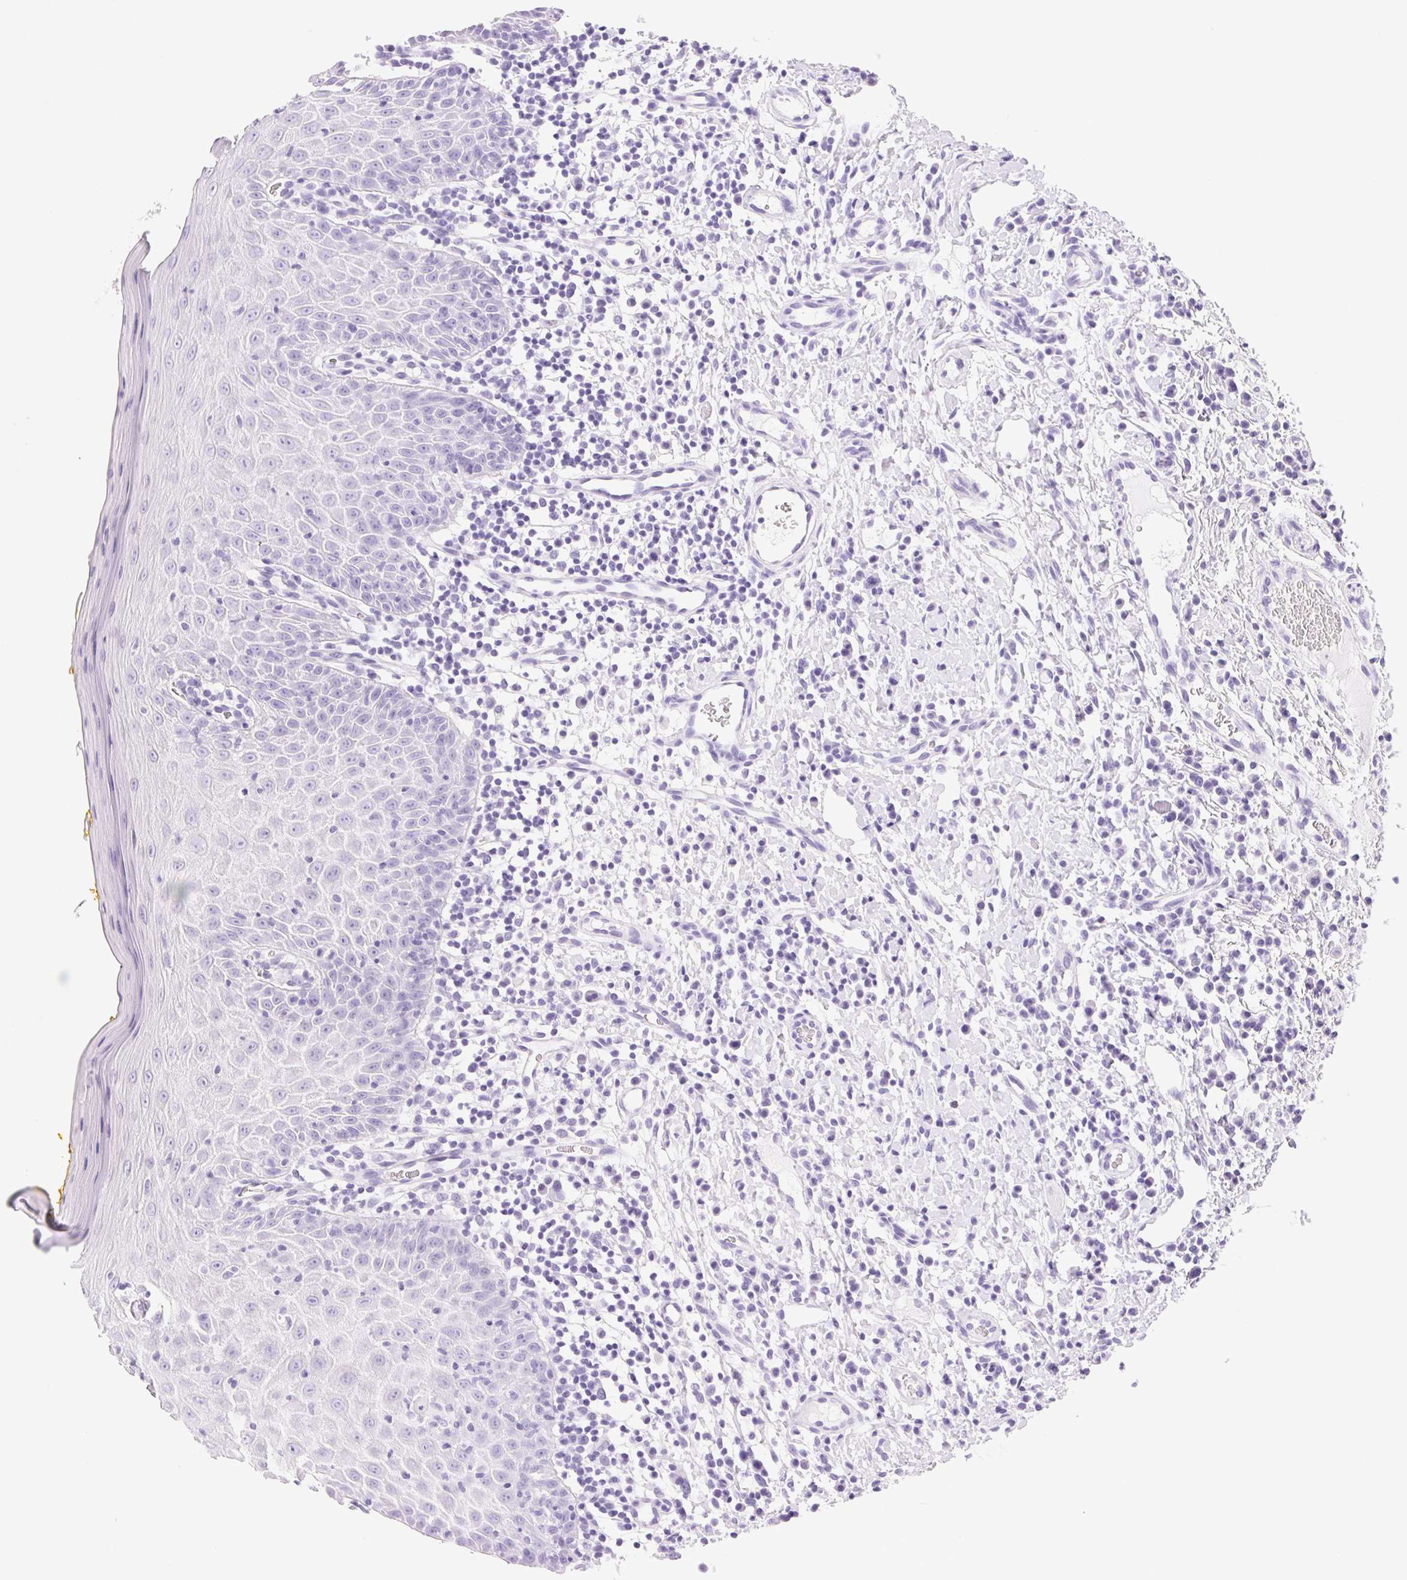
{"staining": {"intensity": "negative", "quantity": "none", "location": "none"}, "tissue": "oral mucosa", "cell_type": "Squamous epithelial cells", "image_type": "normal", "snomed": [{"axis": "morphology", "description": "Normal tissue, NOS"}, {"axis": "topography", "description": "Oral tissue"}, {"axis": "topography", "description": "Tounge, NOS"}], "caption": "Immunohistochemistry image of benign human oral mucosa stained for a protein (brown), which demonstrates no staining in squamous epithelial cells. (DAB (3,3'-diaminobenzidine) IHC, high magnification).", "gene": "TEKT1", "patient": {"sex": "female", "age": 58}}